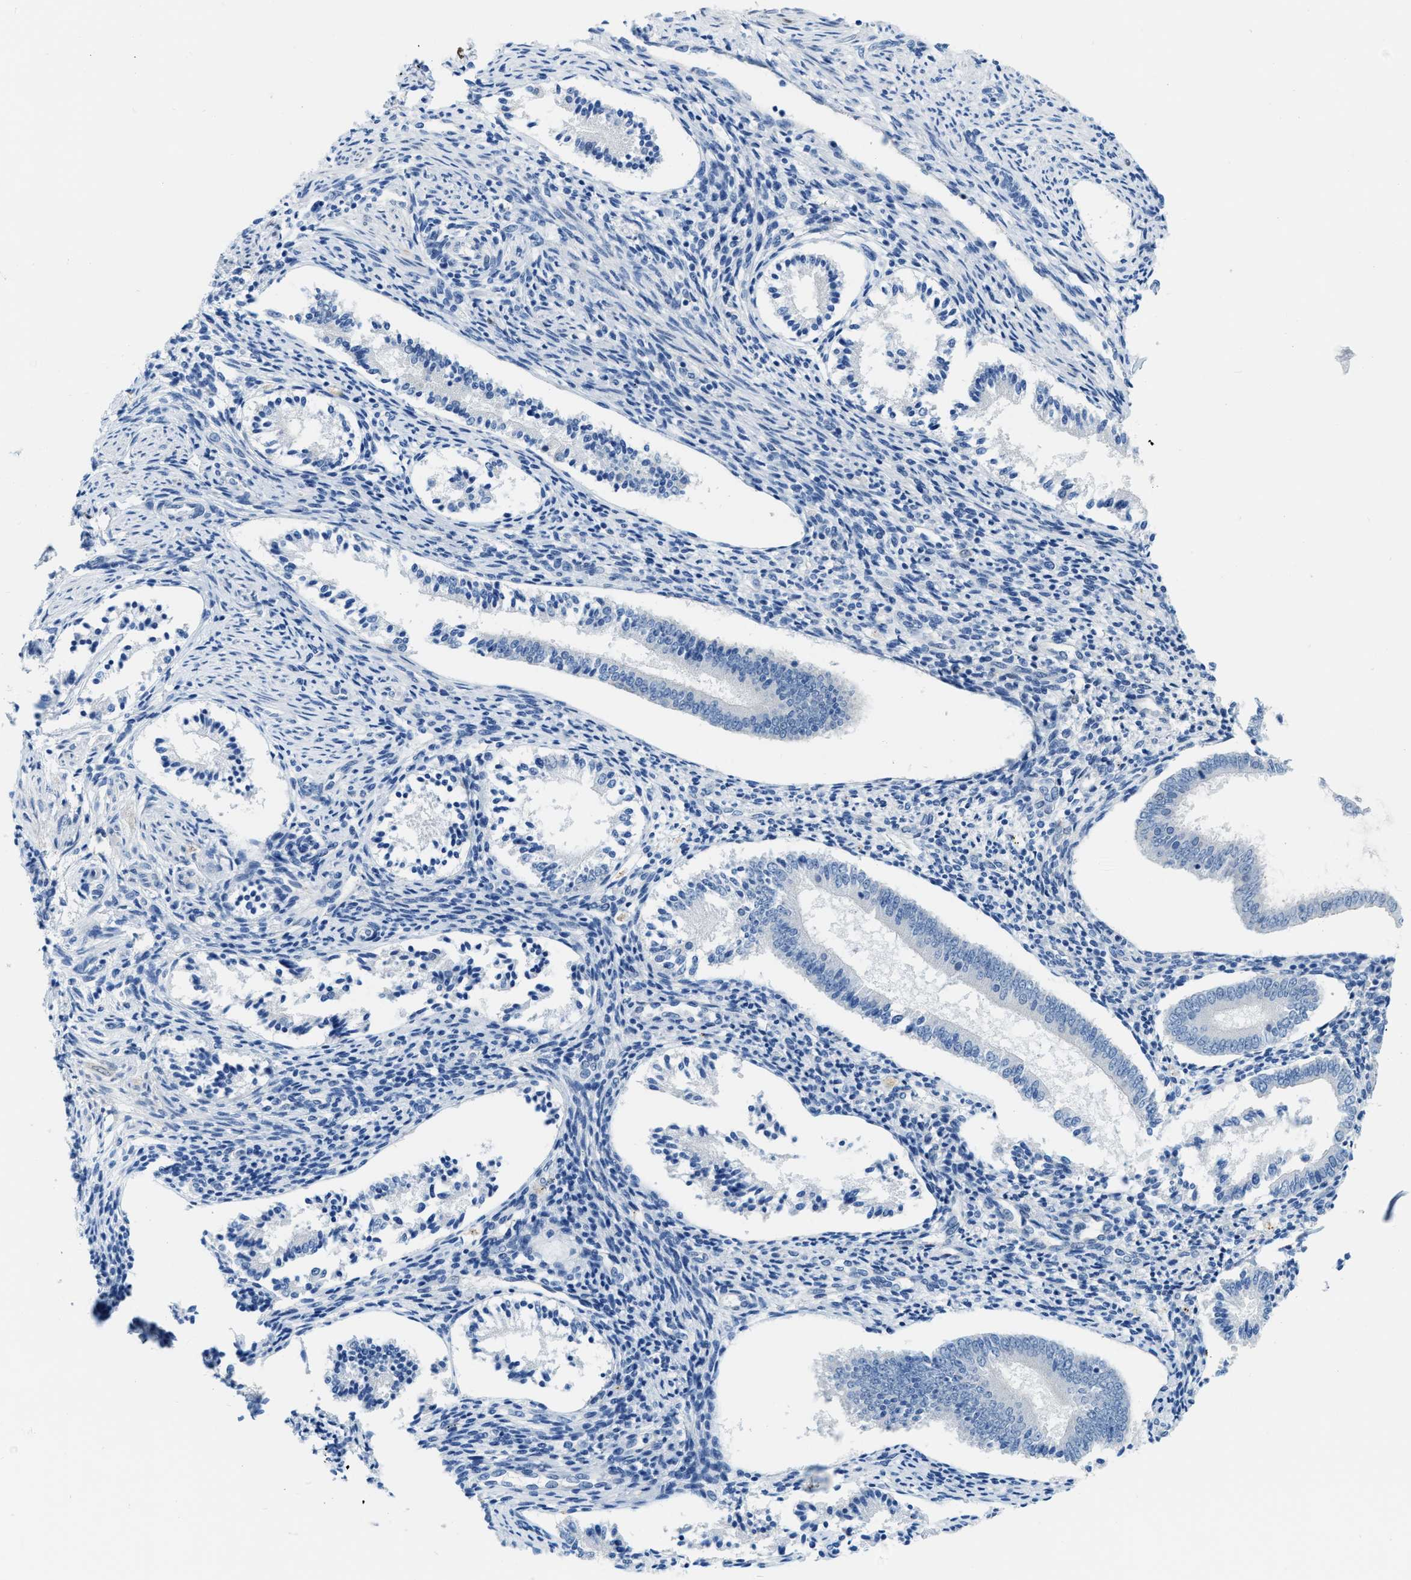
{"staining": {"intensity": "negative", "quantity": "none", "location": "none"}, "tissue": "endometrium", "cell_type": "Cells in endometrial stroma", "image_type": "normal", "snomed": [{"axis": "morphology", "description": "Normal tissue, NOS"}, {"axis": "topography", "description": "Endometrium"}], "caption": "Immunohistochemistry (IHC) of normal human endometrium demonstrates no positivity in cells in endometrial stroma.", "gene": "PHRF1", "patient": {"sex": "female", "age": 42}}